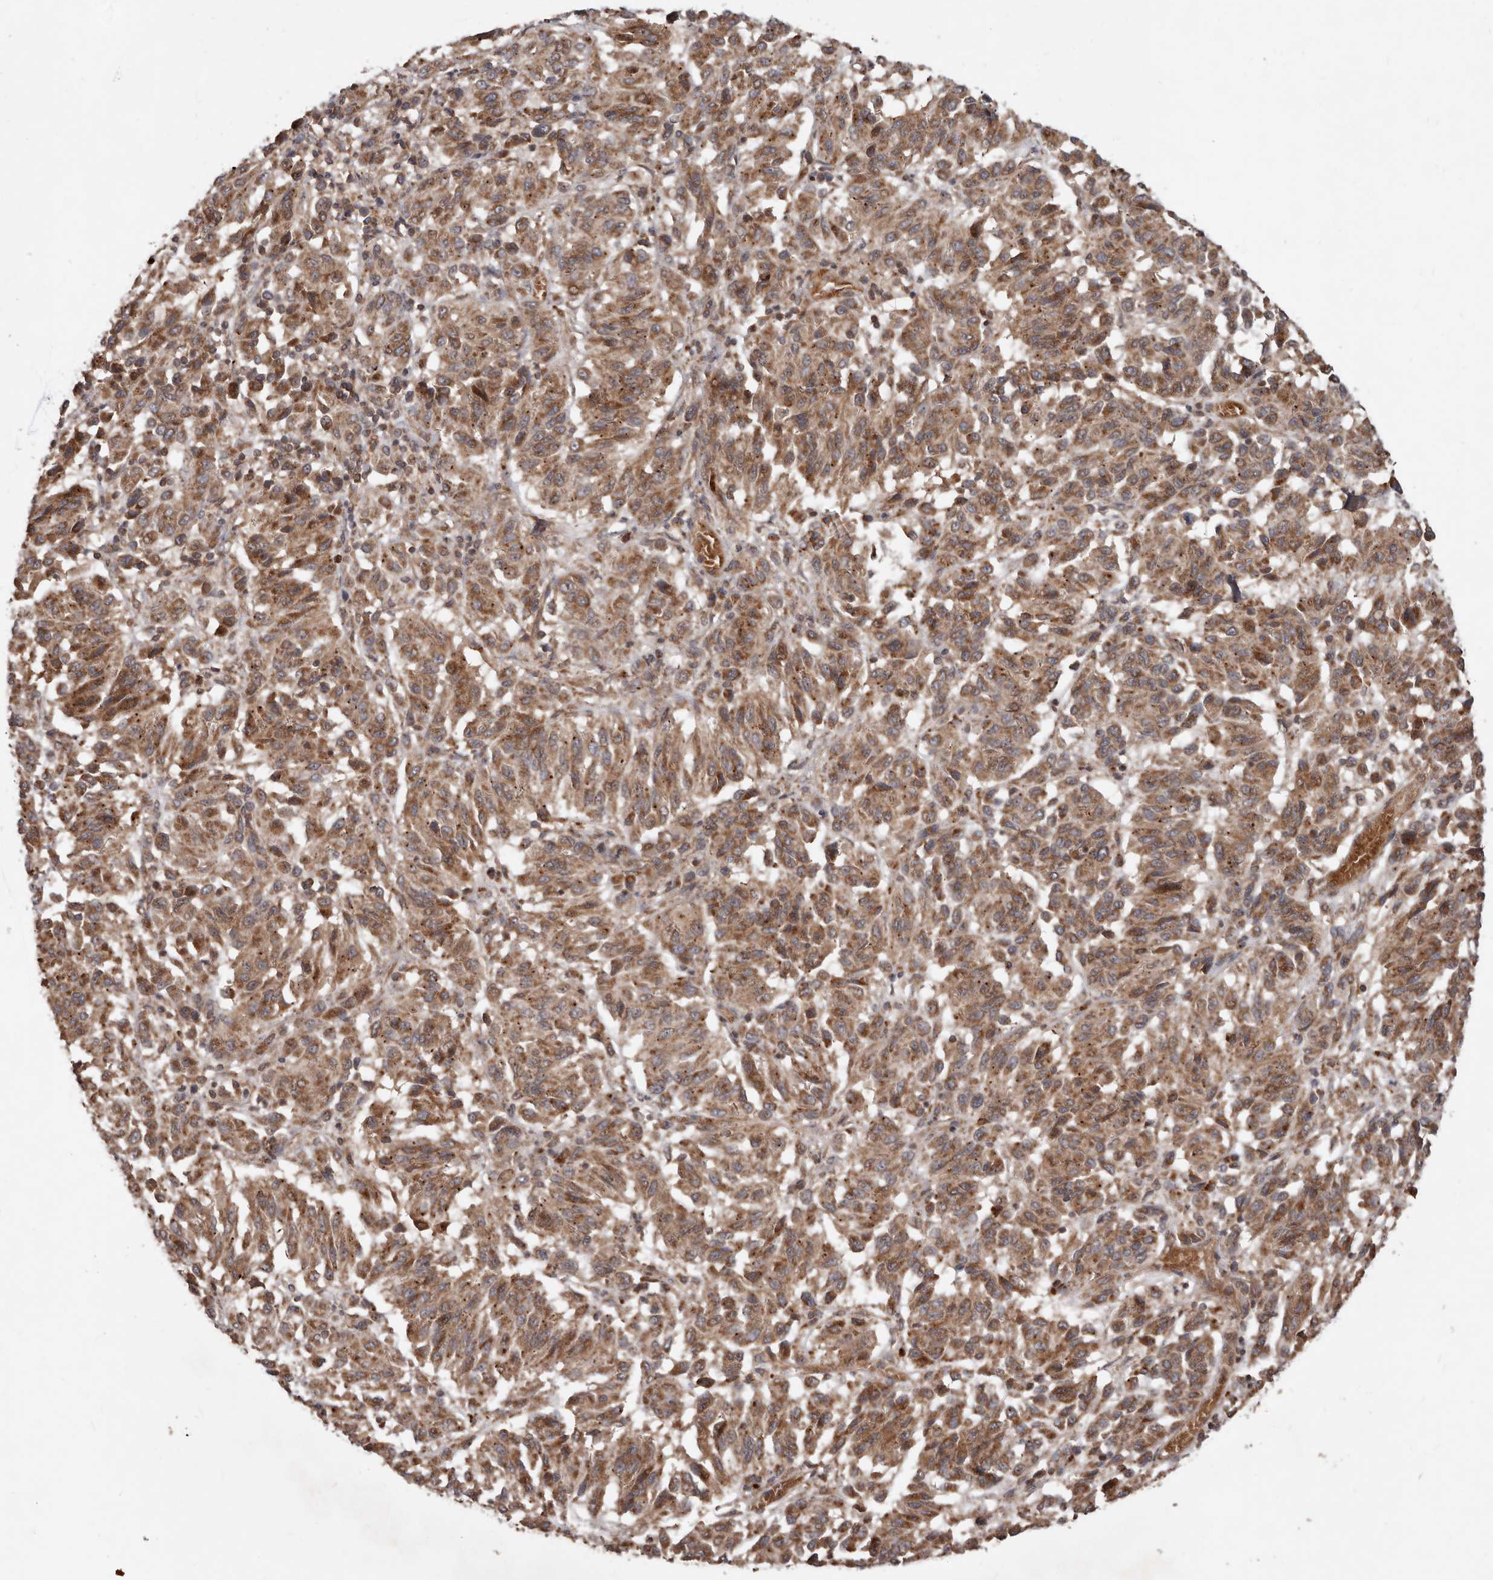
{"staining": {"intensity": "moderate", "quantity": ">75%", "location": "cytoplasmic/membranous"}, "tissue": "melanoma", "cell_type": "Tumor cells", "image_type": "cancer", "snomed": [{"axis": "morphology", "description": "Malignant melanoma, NOS"}, {"axis": "topography", "description": "Skin"}], "caption": "DAB immunohistochemical staining of human melanoma exhibits moderate cytoplasmic/membranous protein expression in about >75% of tumor cells.", "gene": "STK36", "patient": {"sex": "female", "age": 82}}